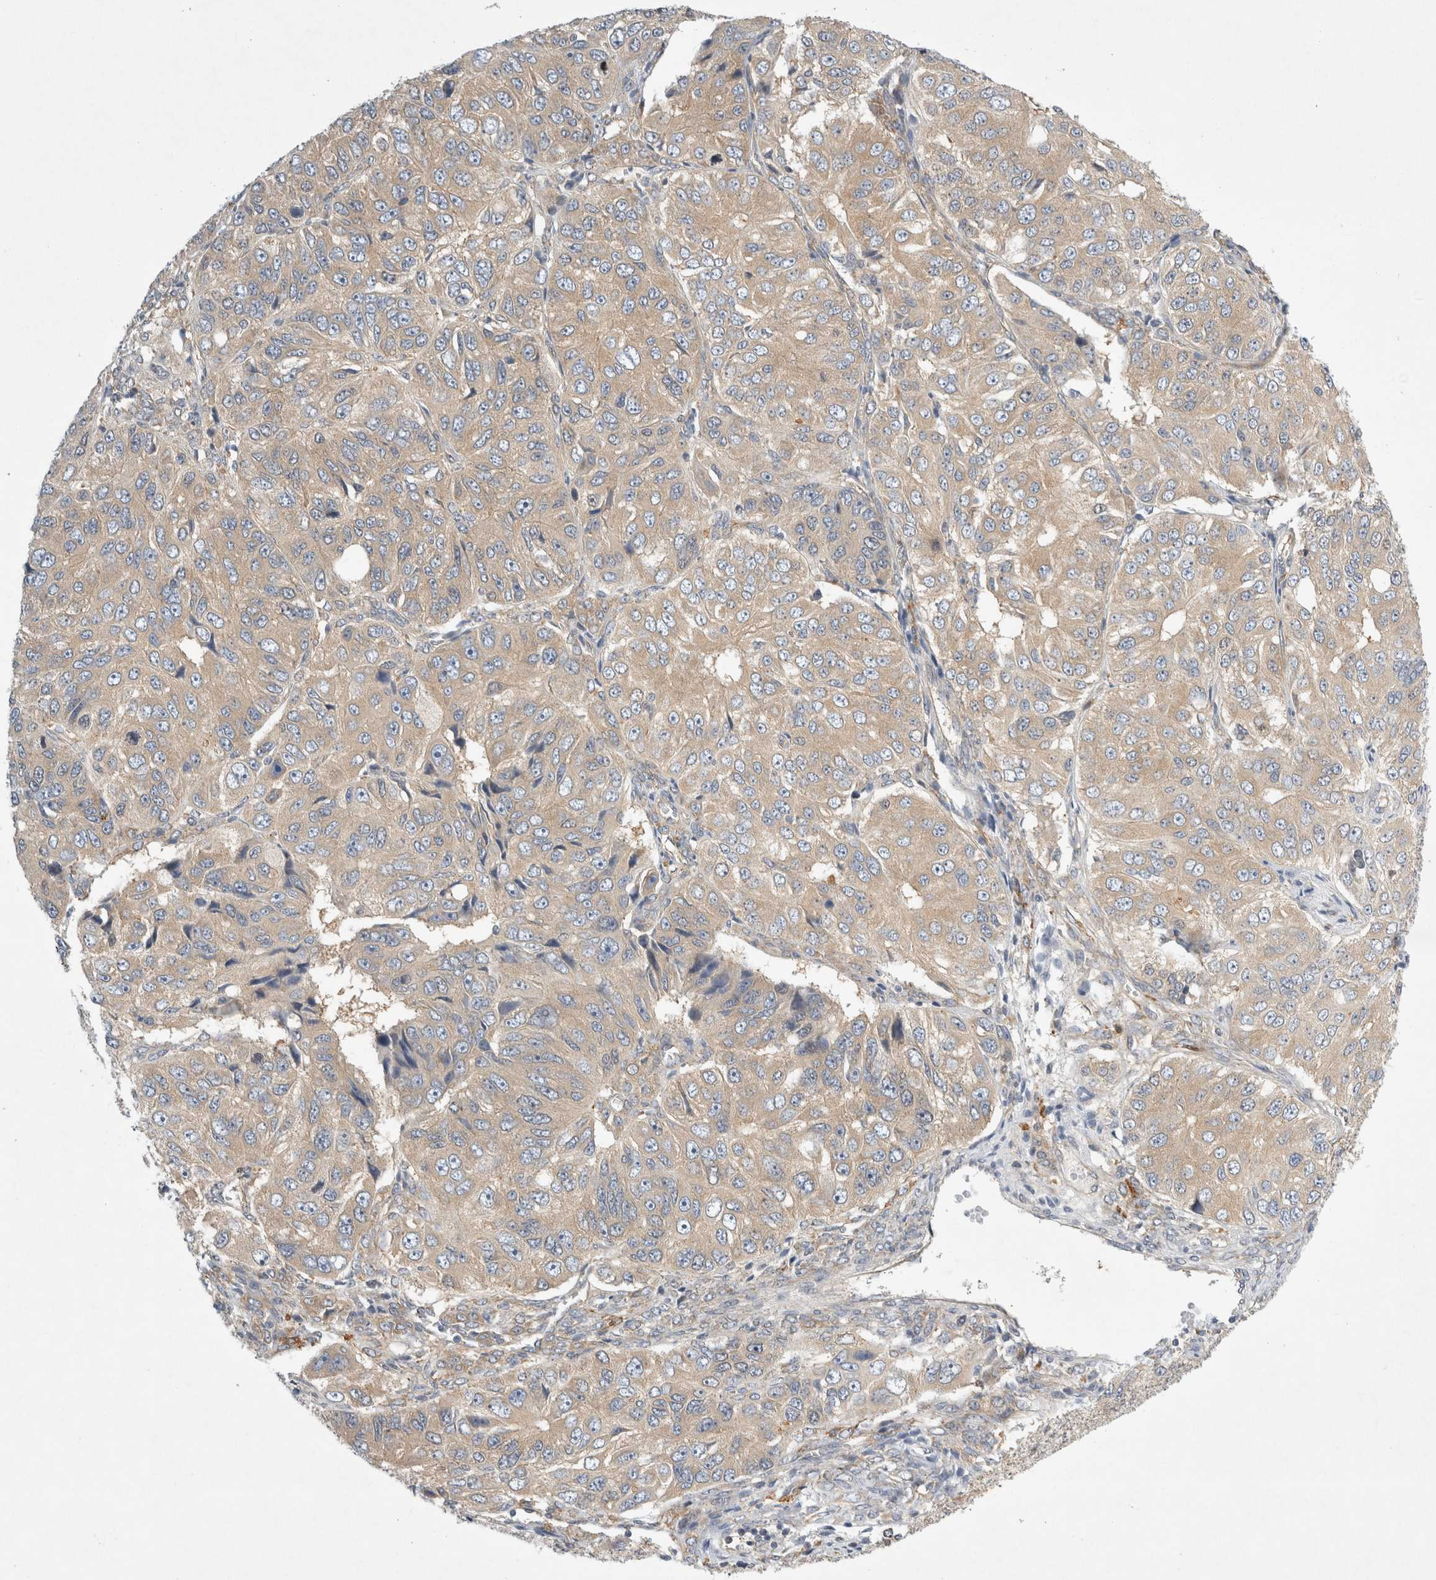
{"staining": {"intensity": "moderate", "quantity": ">75%", "location": "cytoplasmic/membranous"}, "tissue": "ovarian cancer", "cell_type": "Tumor cells", "image_type": "cancer", "snomed": [{"axis": "morphology", "description": "Carcinoma, endometroid"}, {"axis": "topography", "description": "Ovary"}], "caption": "Protein analysis of ovarian cancer (endometroid carcinoma) tissue demonstrates moderate cytoplasmic/membranous positivity in approximately >75% of tumor cells. The protein is shown in brown color, while the nuclei are stained blue.", "gene": "CDCA7L", "patient": {"sex": "female", "age": 51}}